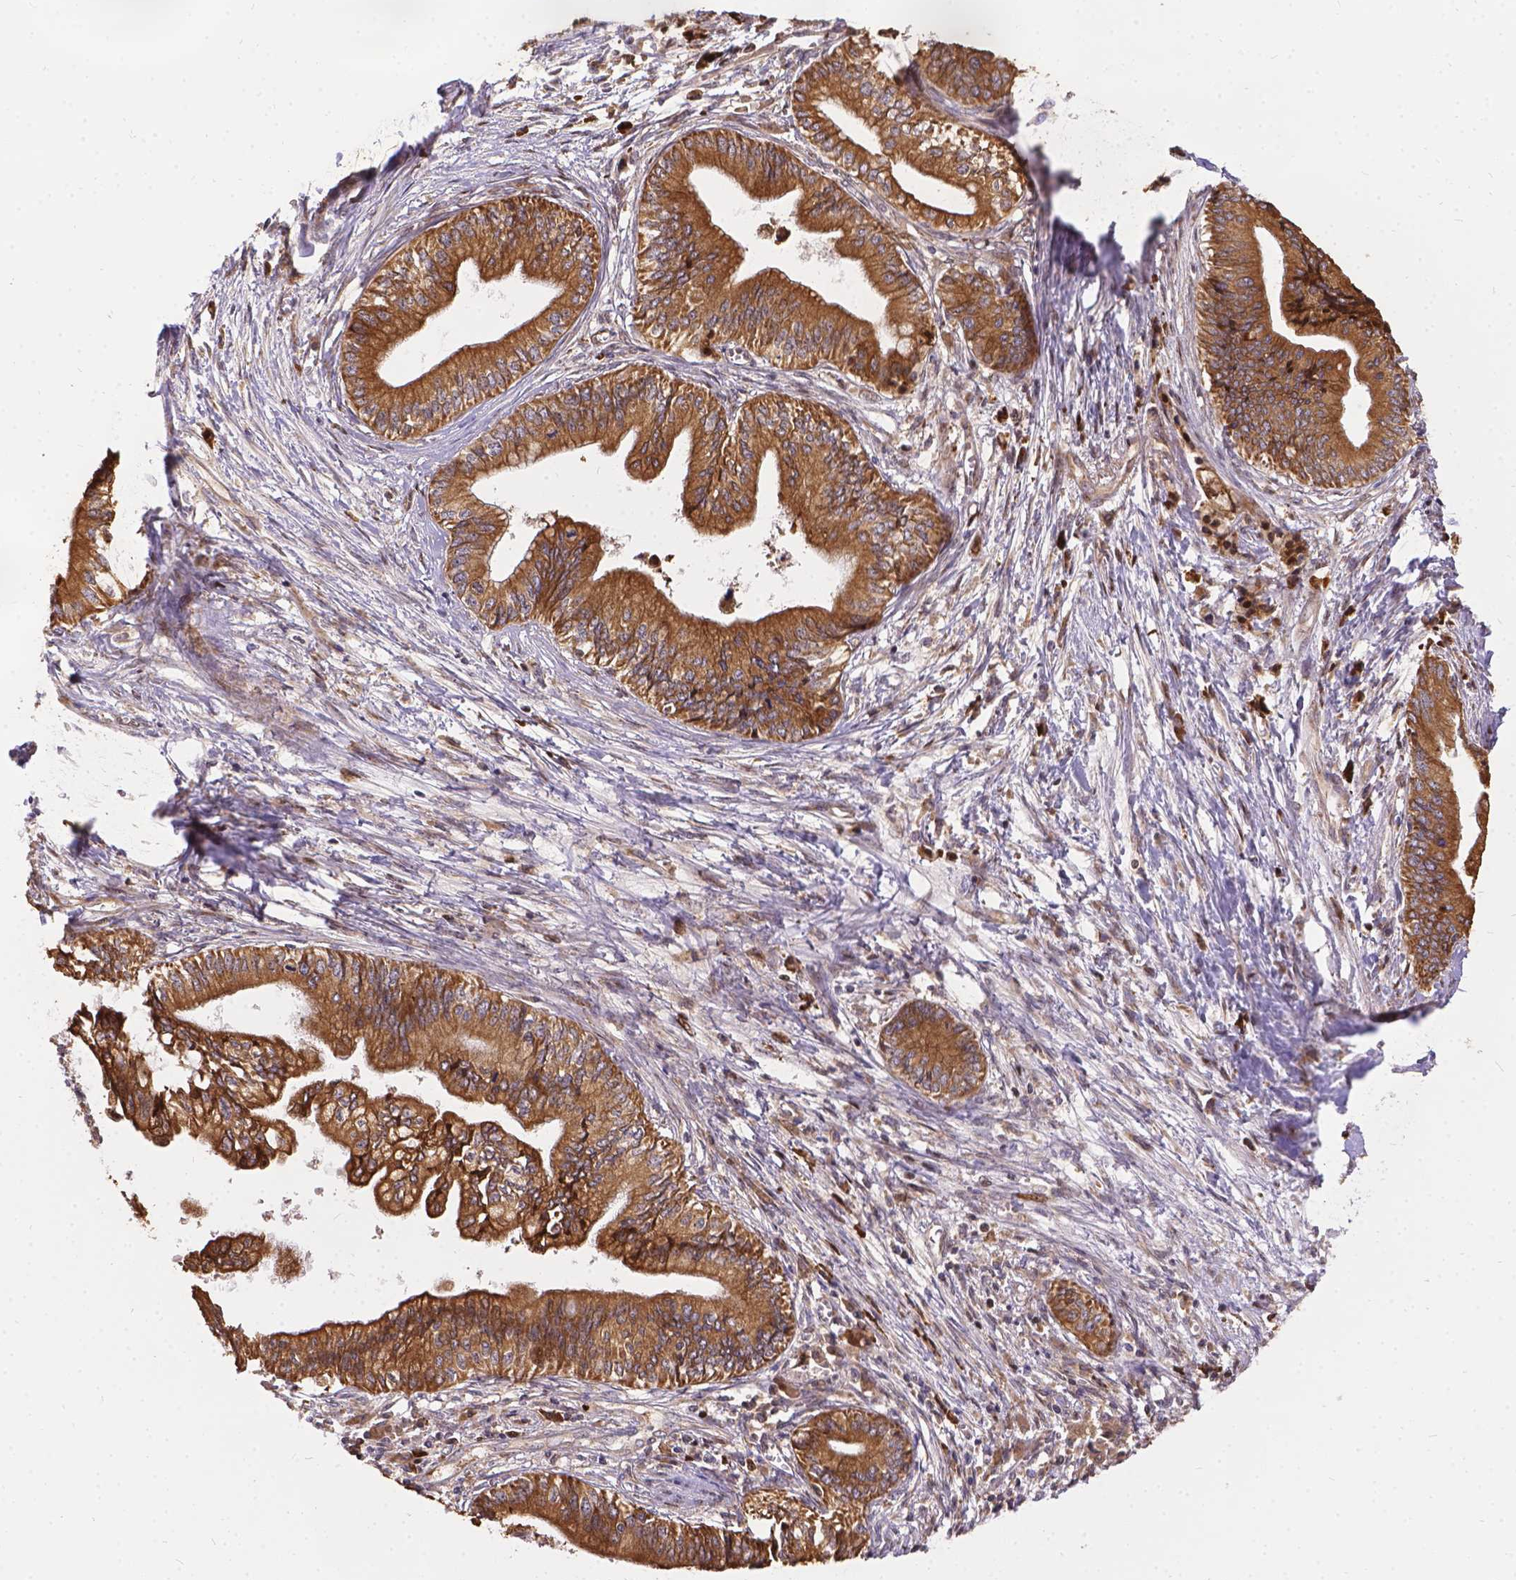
{"staining": {"intensity": "moderate", "quantity": ">75%", "location": "cytoplasmic/membranous"}, "tissue": "pancreatic cancer", "cell_type": "Tumor cells", "image_type": "cancer", "snomed": [{"axis": "morphology", "description": "Adenocarcinoma, NOS"}, {"axis": "topography", "description": "Pancreas"}], "caption": "Pancreatic adenocarcinoma stained with DAB (3,3'-diaminobenzidine) immunohistochemistry shows medium levels of moderate cytoplasmic/membranous expression in approximately >75% of tumor cells. (Brightfield microscopy of DAB IHC at high magnification).", "gene": "DENND6A", "patient": {"sex": "female", "age": 61}}